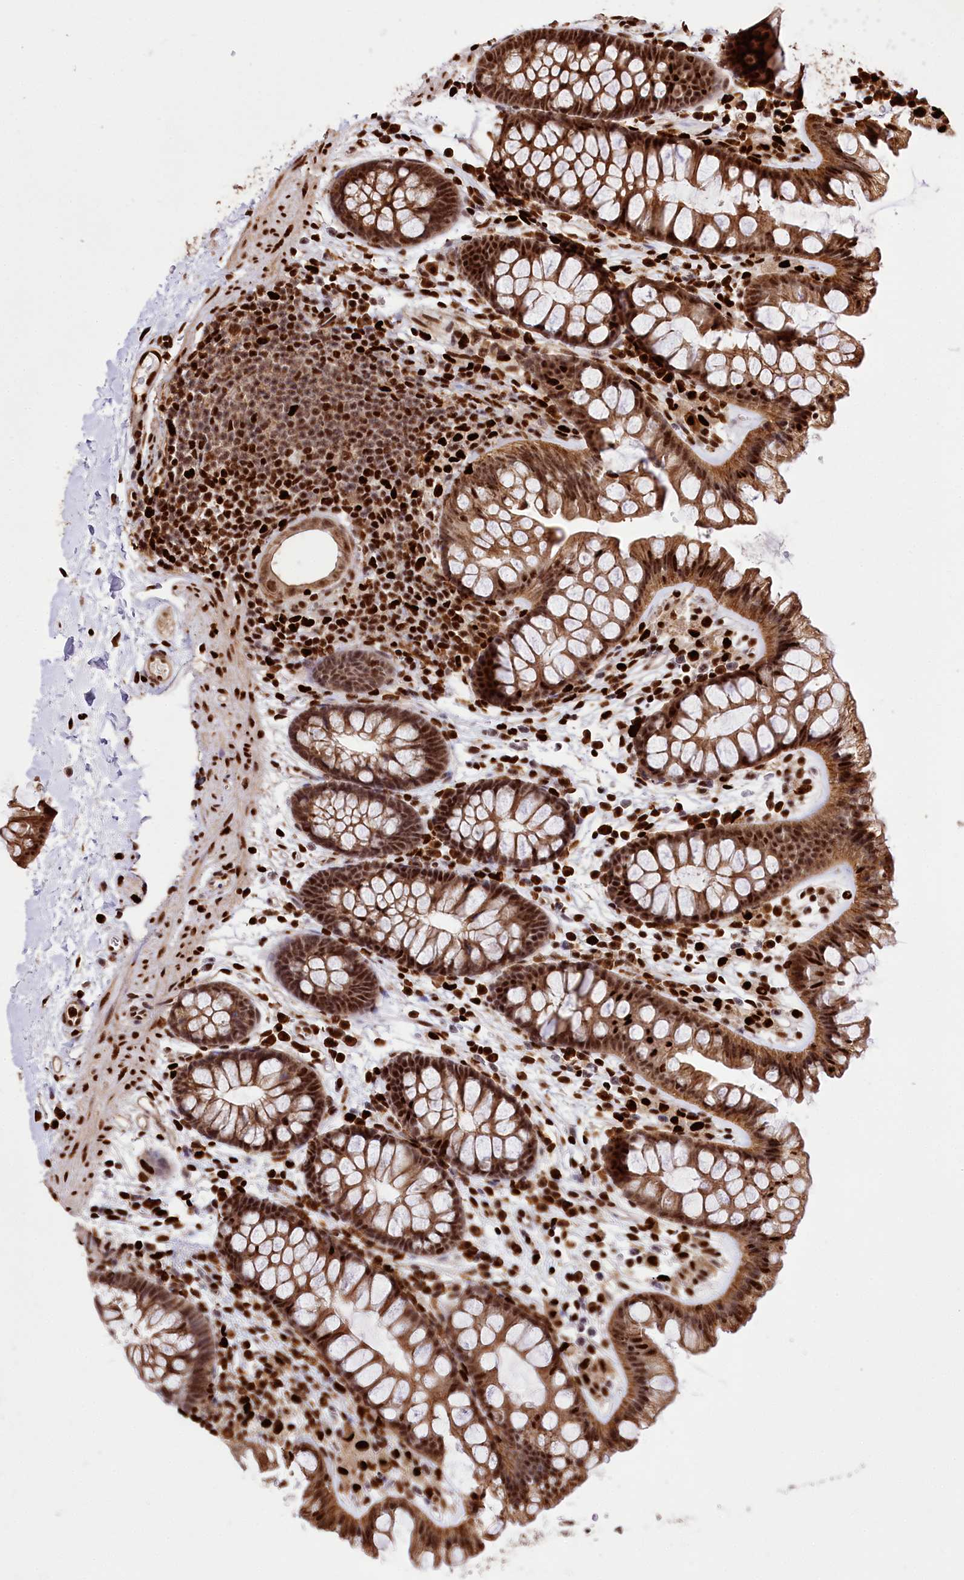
{"staining": {"intensity": "strong", "quantity": ">75%", "location": "nuclear"}, "tissue": "colon", "cell_type": "Endothelial cells", "image_type": "normal", "snomed": [{"axis": "morphology", "description": "Normal tissue, NOS"}, {"axis": "topography", "description": "Colon"}], "caption": "Endothelial cells display strong nuclear positivity in approximately >75% of cells in unremarkable colon. (DAB (3,3'-diaminobenzidine) IHC with brightfield microscopy, high magnification).", "gene": "FIGN", "patient": {"sex": "female", "age": 62}}